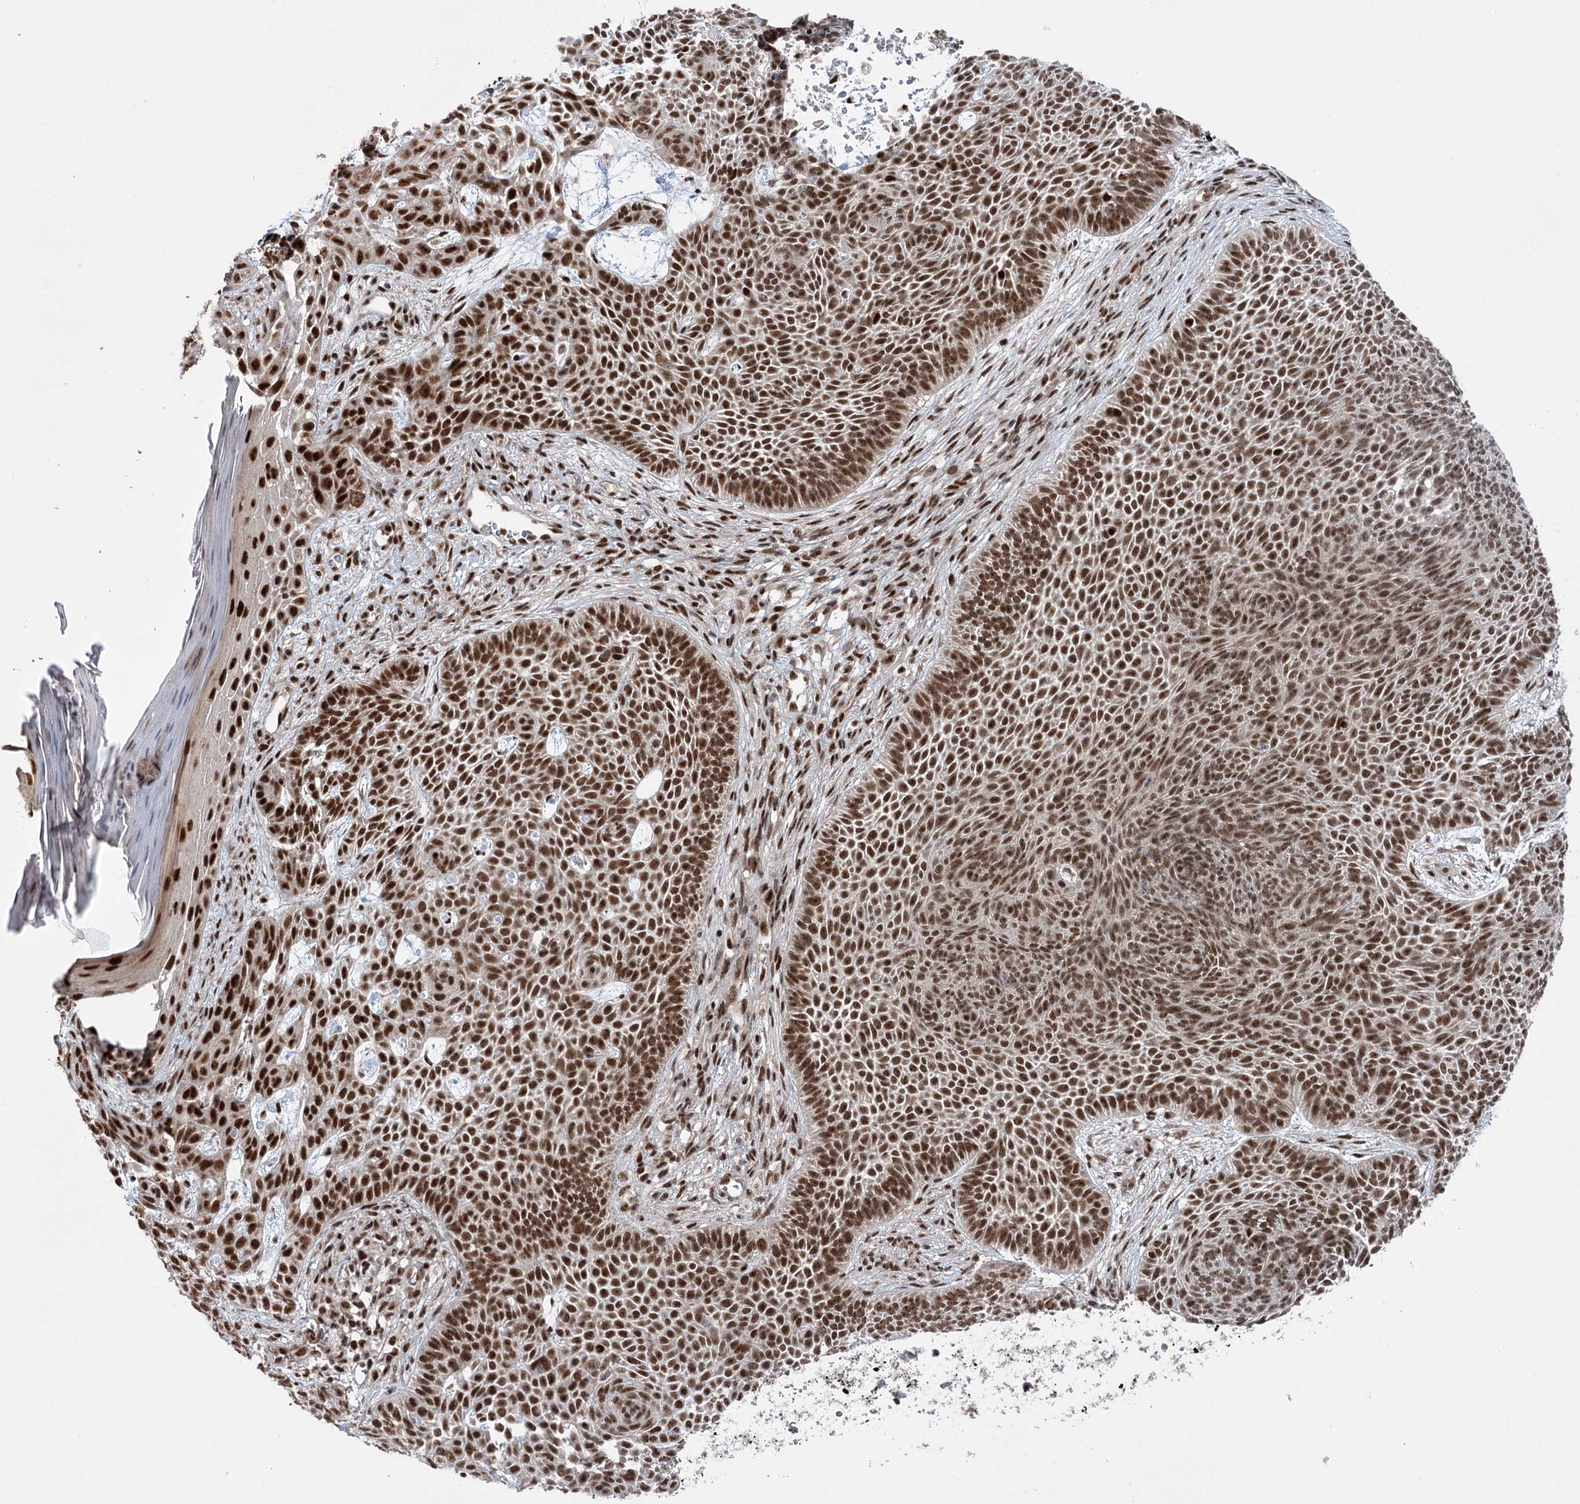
{"staining": {"intensity": "moderate", "quantity": ">75%", "location": "nuclear"}, "tissue": "skin cancer", "cell_type": "Tumor cells", "image_type": "cancer", "snomed": [{"axis": "morphology", "description": "Basal cell carcinoma"}, {"axis": "topography", "description": "Skin"}], "caption": "IHC staining of basal cell carcinoma (skin), which displays medium levels of moderate nuclear expression in approximately >75% of tumor cells indicating moderate nuclear protein staining. The staining was performed using DAB (brown) for protein detection and nuclei were counterstained in hematoxylin (blue).", "gene": "ERCC3", "patient": {"sex": "male", "age": 85}}